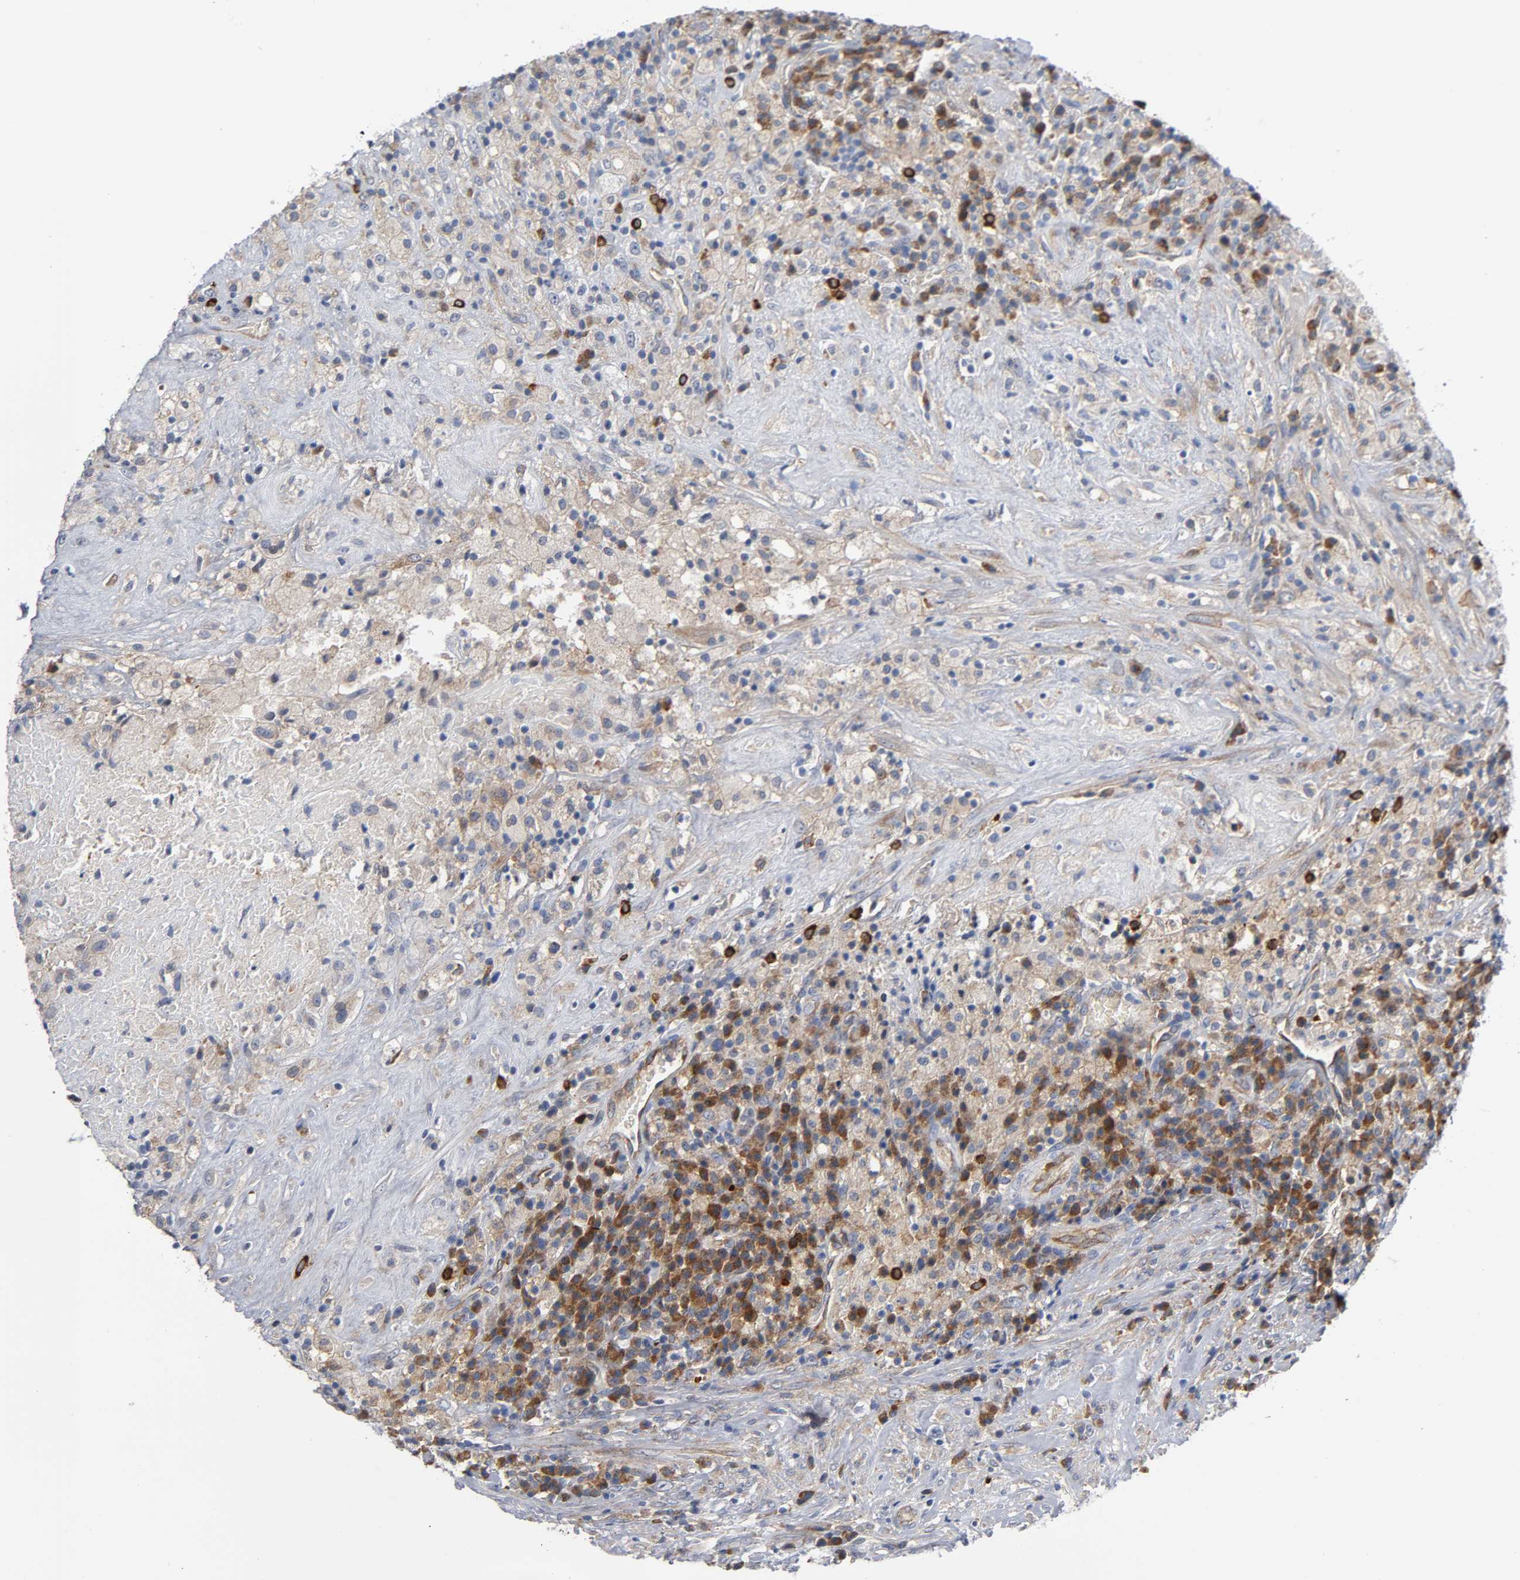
{"staining": {"intensity": "moderate", "quantity": ">75%", "location": "cytoplasmic/membranous"}, "tissue": "testis cancer", "cell_type": "Tumor cells", "image_type": "cancer", "snomed": [{"axis": "morphology", "description": "Necrosis, NOS"}, {"axis": "morphology", "description": "Carcinoma, Embryonal, NOS"}, {"axis": "topography", "description": "Testis"}], "caption": "Embryonal carcinoma (testis) stained with a brown dye exhibits moderate cytoplasmic/membranous positive positivity in approximately >75% of tumor cells.", "gene": "CD2AP", "patient": {"sex": "male", "age": 19}}